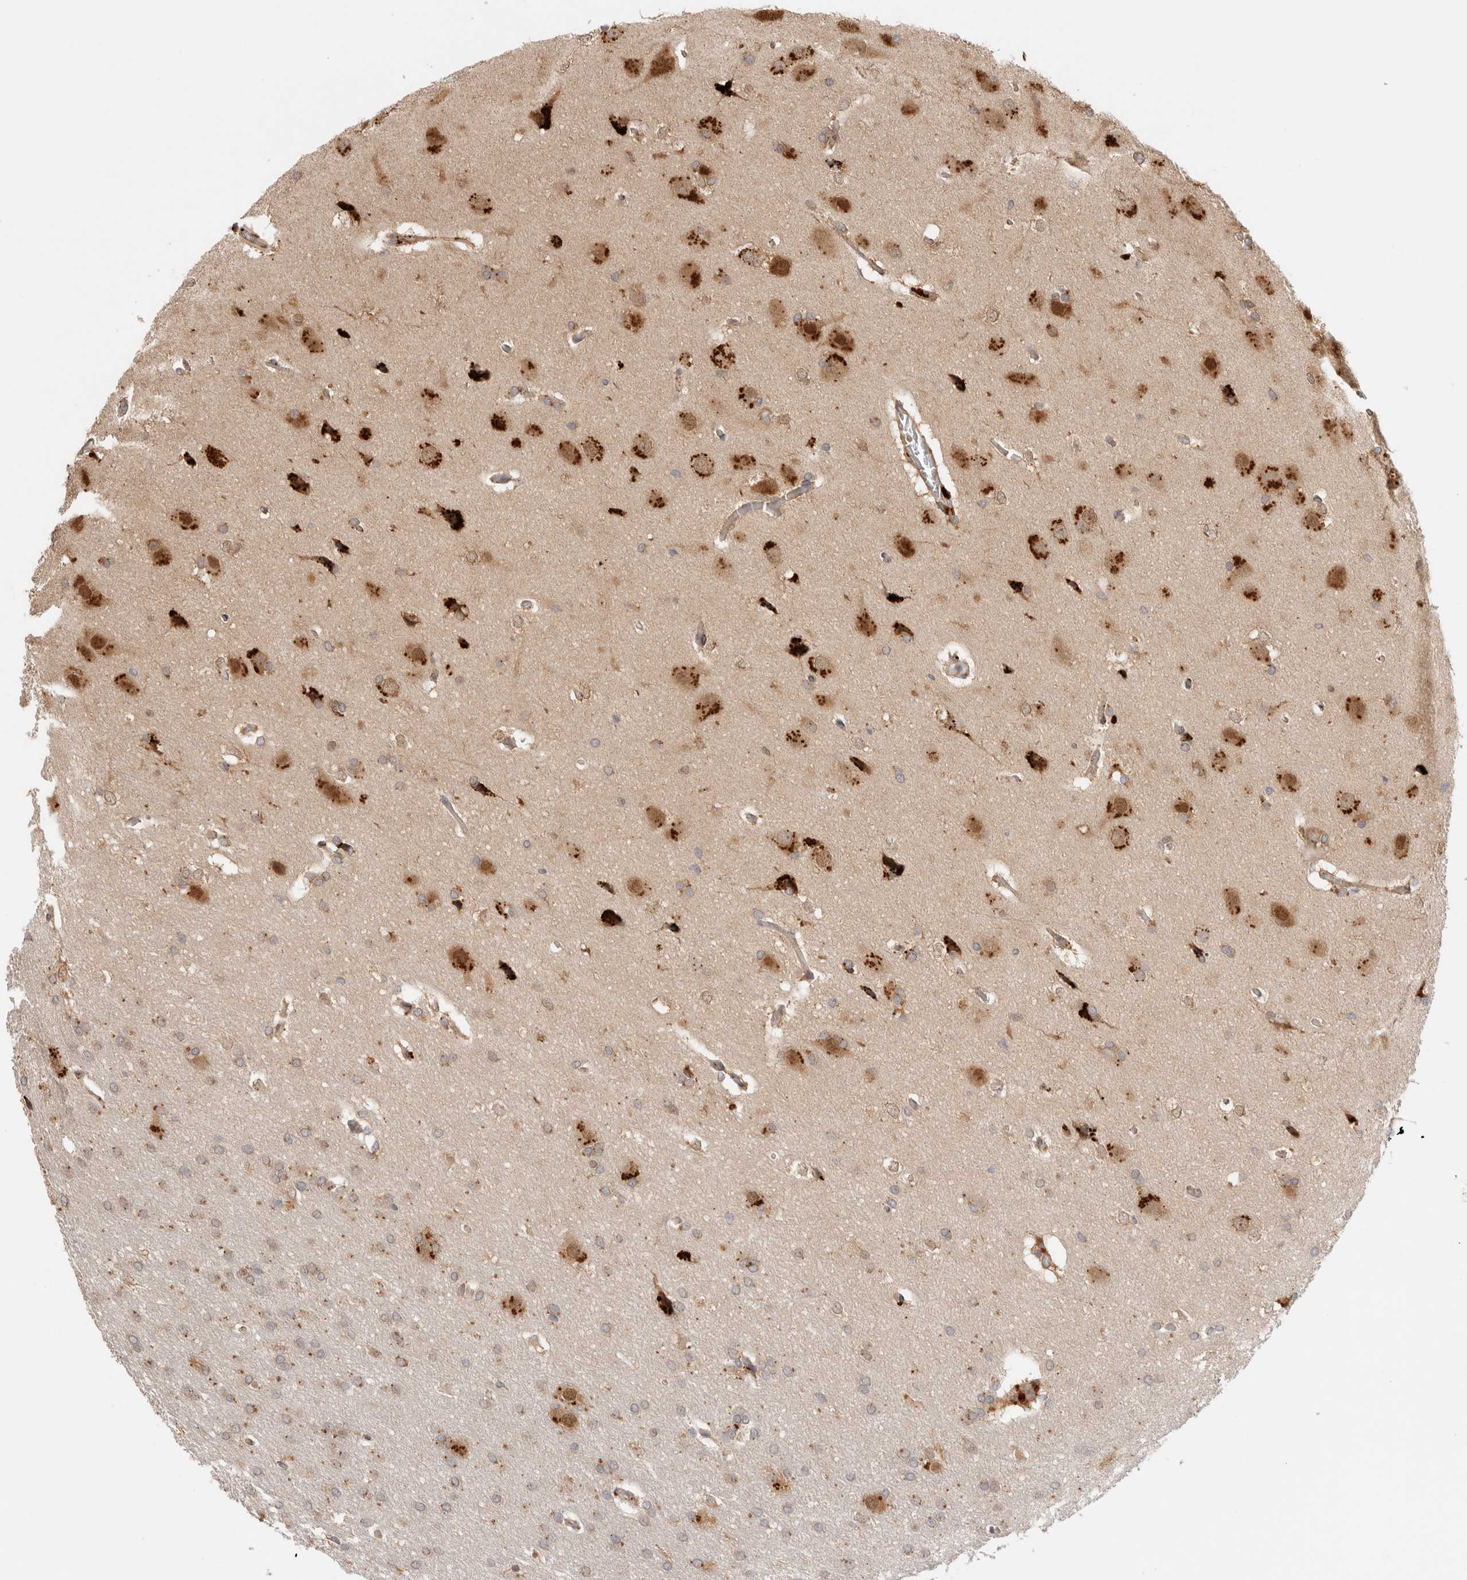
{"staining": {"intensity": "weak", "quantity": "25%-75%", "location": "cytoplasmic/membranous"}, "tissue": "glioma", "cell_type": "Tumor cells", "image_type": "cancer", "snomed": [{"axis": "morphology", "description": "Glioma, malignant, Low grade"}, {"axis": "topography", "description": "Brain"}], "caption": "Weak cytoplasmic/membranous positivity is identified in approximately 25%-75% of tumor cells in malignant low-grade glioma.", "gene": "ACTL9", "patient": {"sex": "female", "age": 37}}